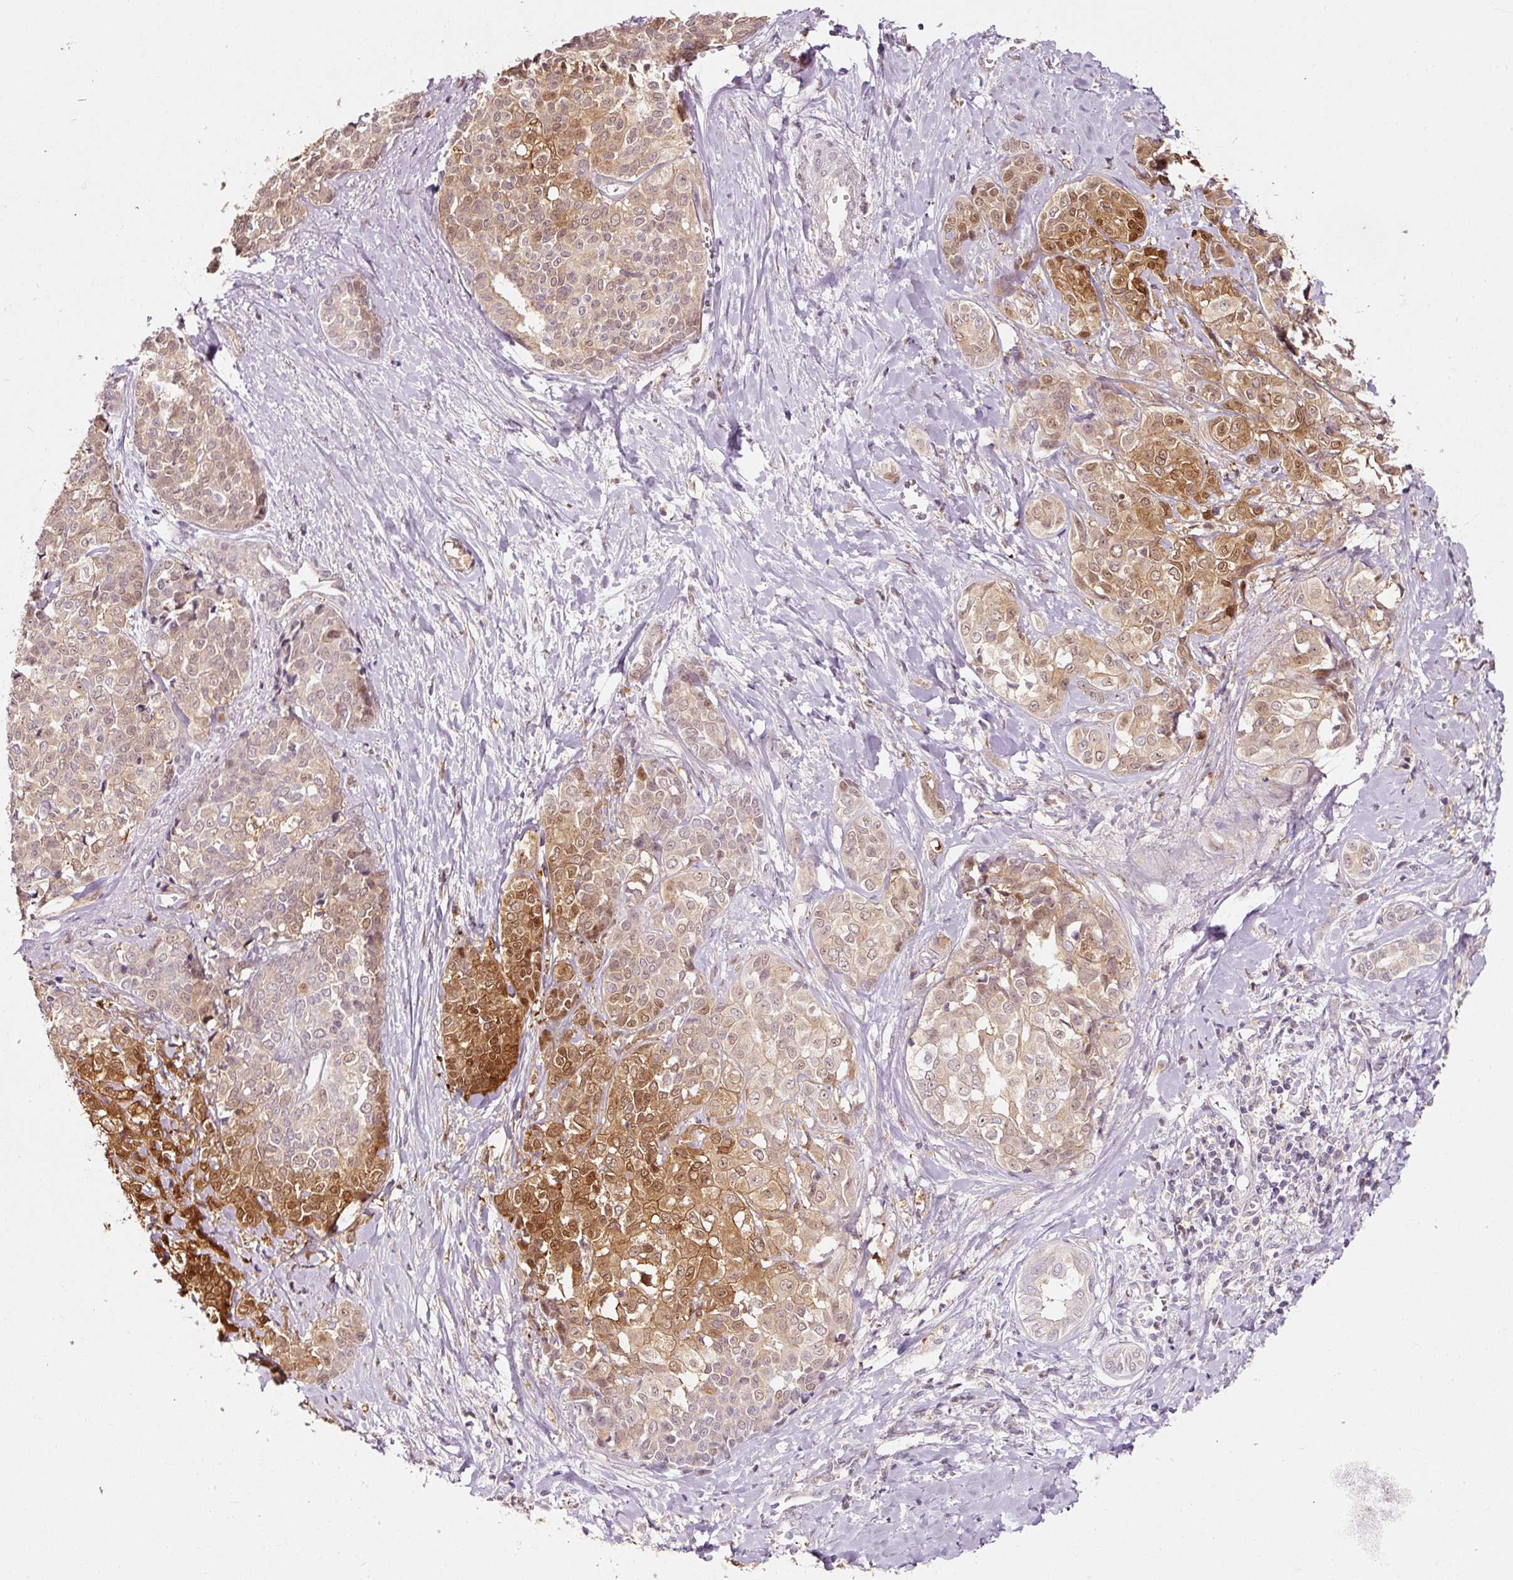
{"staining": {"intensity": "moderate", "quantity": "25%-75%", "location": "cytoplasmic/membranous,nuclear"}, "tissue": "liver cancer", "cell_type": "Tumor cells", "image_type": "cancer", "snomed": [{"axis": "morphology", "description": "Cholangiocarcinoma"}, {"axis": "topography", "description": "Liver"}], "caption": "High-magnification brightfield microscopy of liver cholangiocarcinoma stained with DAB (3,3'-diaminobenzidine) (brown) and counterstained with hematoxylin (blue). tumor cells exhibit moderate cytoplasmic/membranous and nuclear staining is present in approximately25%-75% of cells.", "gene": "FBXL14", "patient": {"sex": "female", "age": 77}}